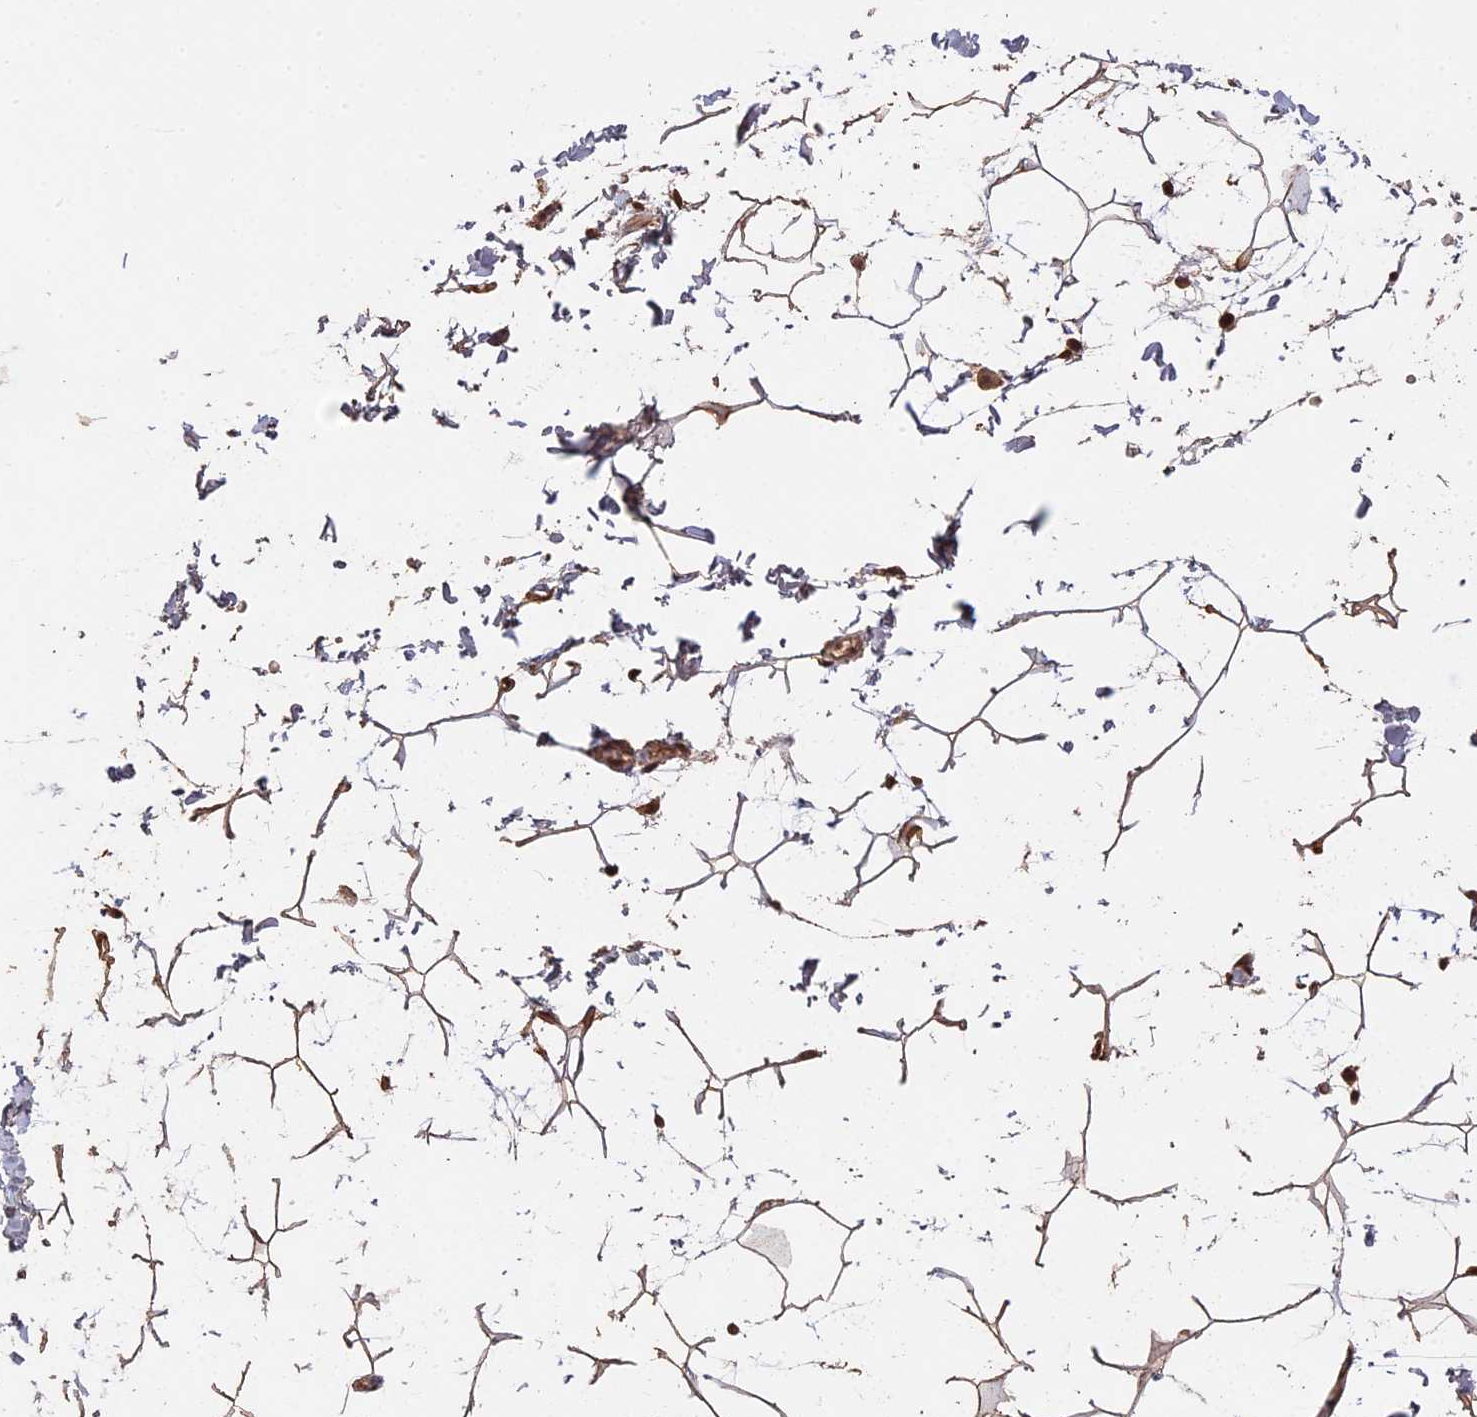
{"staining": {"intensity": "strong", "quantity": ">75%", "location": "cytoplasmic/membranous,nuclear"}, "tissue": "adipose tissue", "cell_type": "Adipocytes", "image_type": "normal", "snomed": [{"axis": "morphology", "description": "Normal tissue, NOS"}, {"axis": "topography", "description": "Gallbladder"}, {"axis": "topography", "description": "Peripheral nerve tissue"}], "caption": "A photomicrograph showing strong cytoplasmic/membranous,nuclear positivity in about >75% of adipocytes in unremarkable adipose tissue, as visualized by brown immunohistochemical staining.", "gene": "PSMC6", "patient": {"sex": "male", "age": 38}}